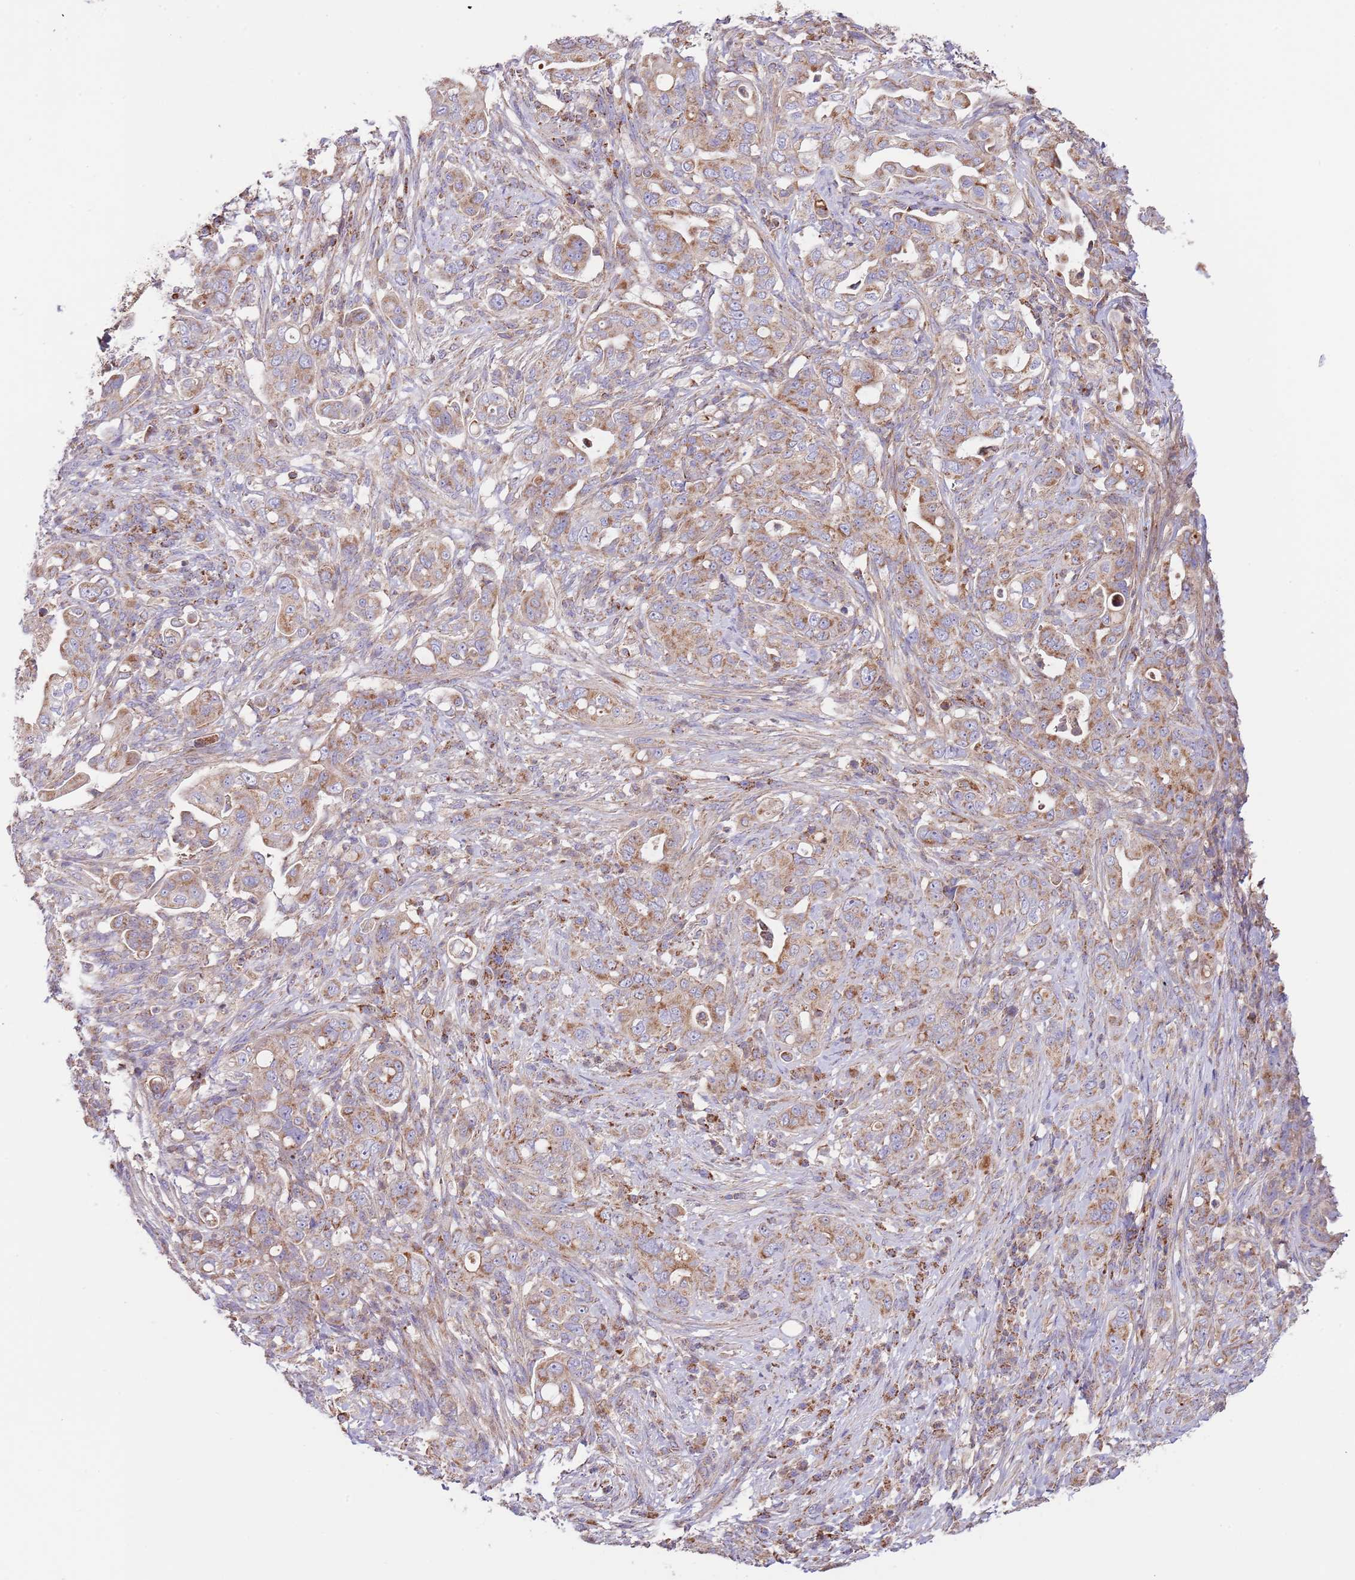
{"staining": {"intensity": "moderate", "quantity": ">75%", "location": "cytoplasmic/membranous"}, "tissue": "pancreatic cancer", "cell_type": "Tumor cells", "image_type": "cancer", "snomed": [{"axis": "morphology", "description": "Normal tissue, NOS"}, {"axis": "morphology", "description": "Adenocarcinoma, NOS"}, {"axis": "topography", "description": "Lymph node"}, {"axis": "topography", "description": "Pancreas"}], "caption": "Pancreatic cancer was stained to show a protein in brown. There is medium levels of moderate cytoplasmic/membranous staining in approximately >75% of tumor cells. Using DAB (3,3'-diaminobenzidine) (brown) and hematoxylin (blue) stains, captured at high magnification using brightfield microscopy.", "gene": "DNAJA3", "patient": {"sex": "female", "age": 67}}